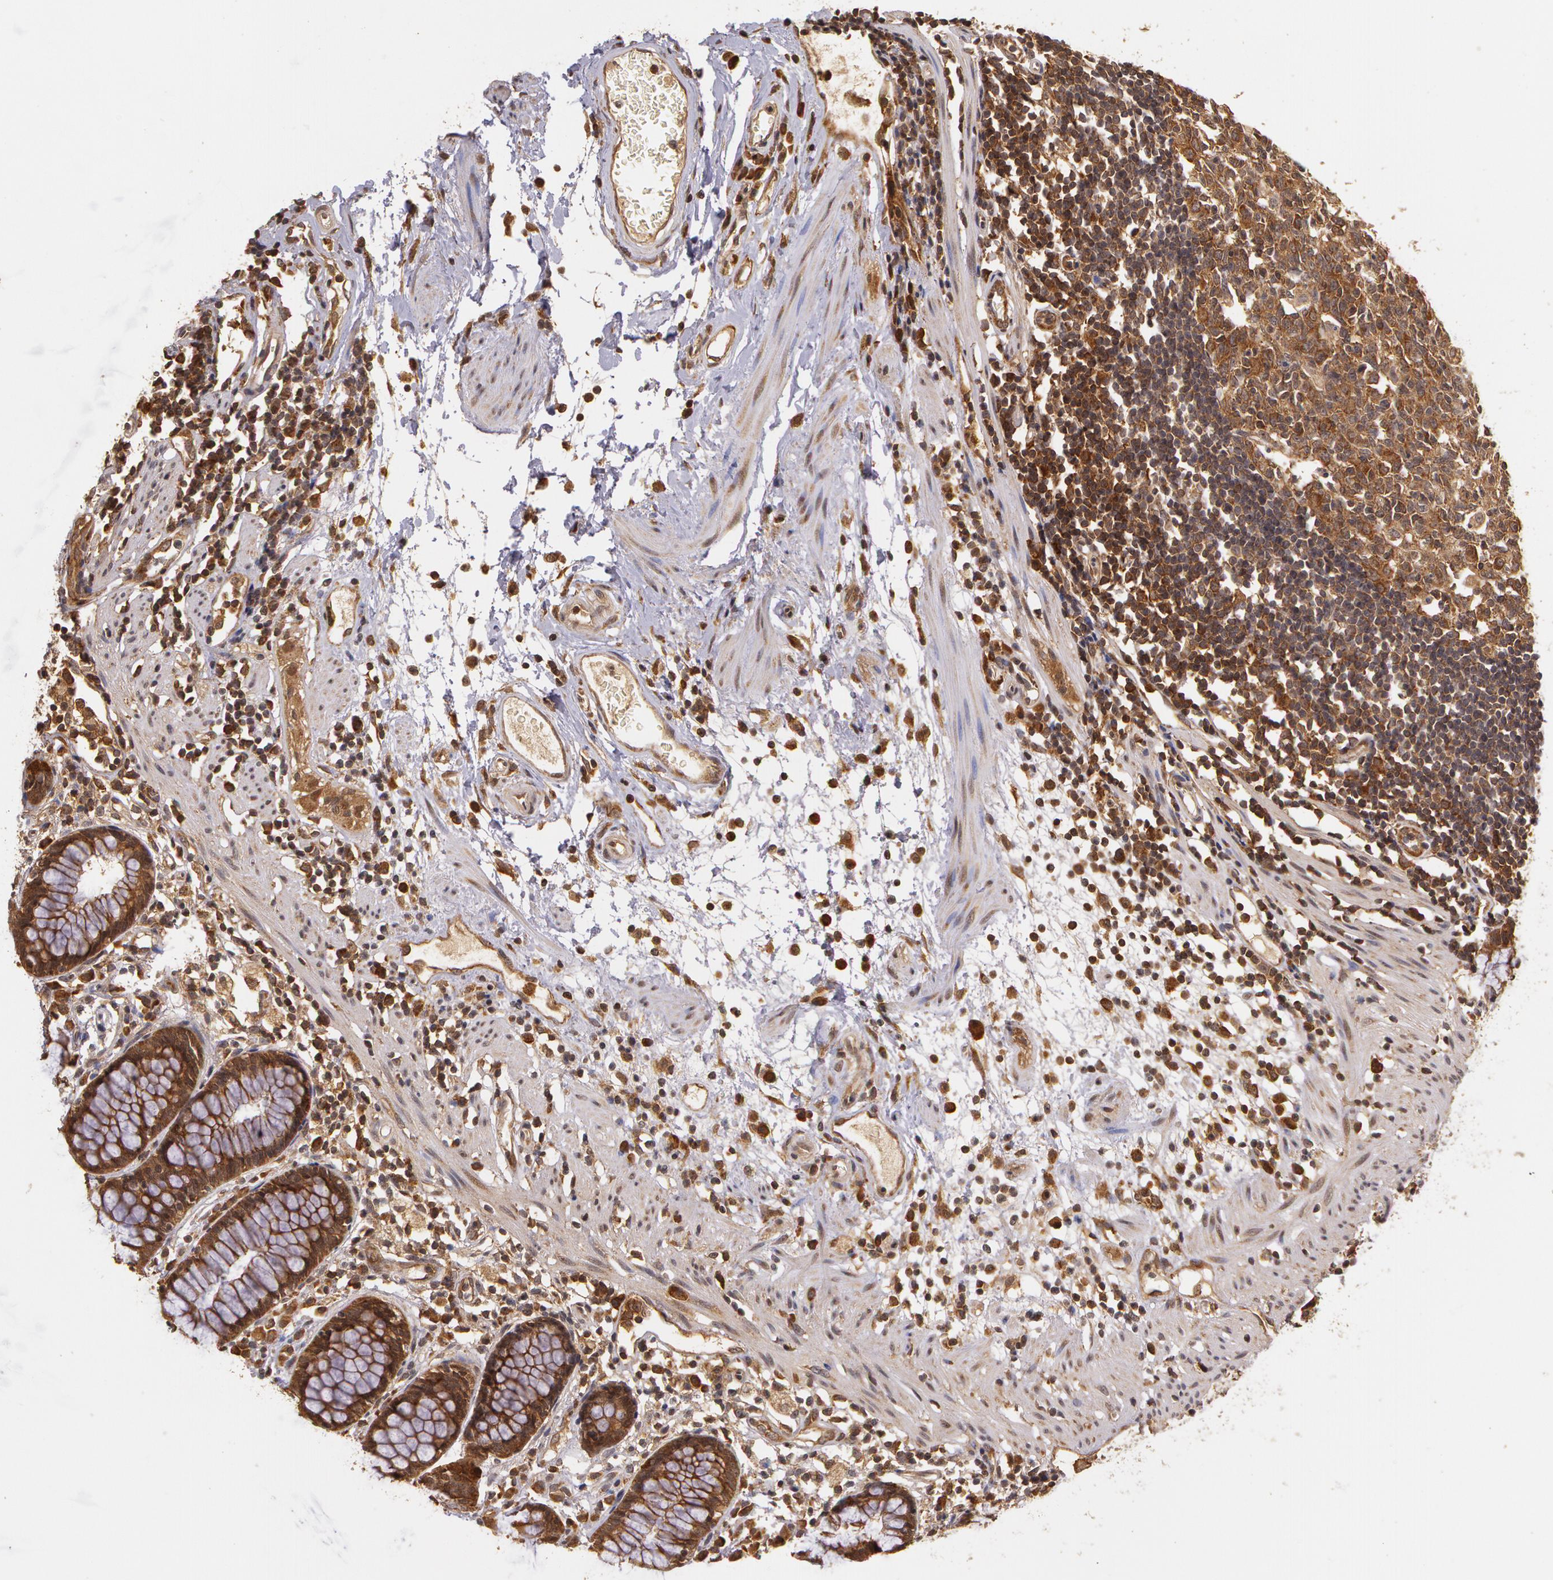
{"staining": {"intensity": "strong", "quantity": ">75%", "location": "cytoplasmic/membranous"}, "tissue": "rectum", "cell_type": "Glandular cells", "image_type": "normal", "snomed": [{"axis": "morphology", "description": "Normal tissue, NOS"}, {"axis": "topography", "description": "Rectum"}], "caption": "DAB (3,3'-diaminobenzidine) immunohistochemical staining of benign human rectum reveals strong cytoplasmic/membranous protein staining in about >75% of glandular cells. Using DAB (brown) and hematoxylin (blue) stains, captured at high magnification using brightfield microscopy.", "gene": "ASCC2", "patient": {"sex": "female", "age": 66}}